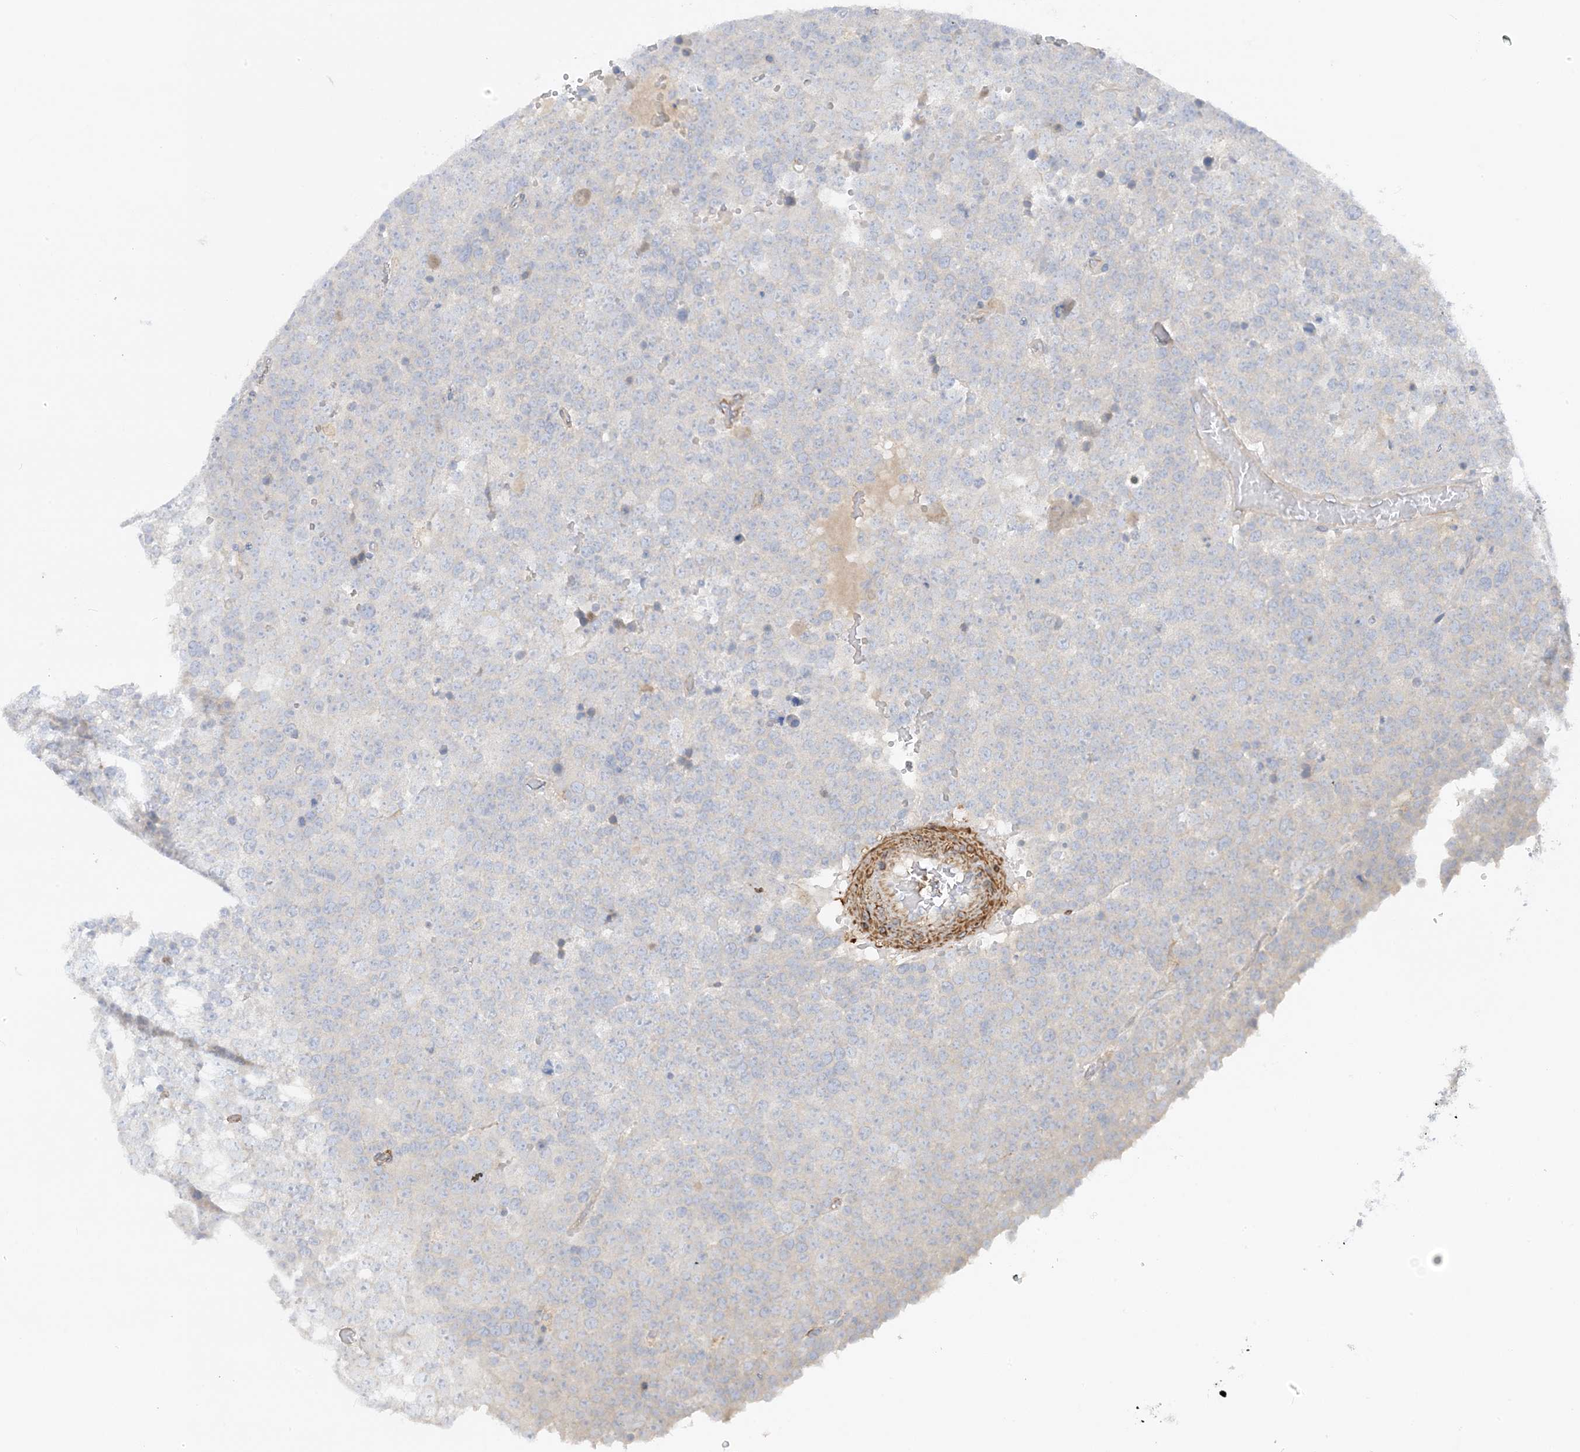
{"staining": {"intensity": "negative", "quantity": "none", "location": "none"}, "tissue": "testis cancer", "cell_type": "Tumor cells", "image_type": "cancer", "snomed": [{"axis": "morphology", "description": "Seminoma, NOS"}, {"axis": "topography", "description": "Testis"}], "caption": "Testis cancer stained for a protein using immunohistochemistry reveals no positivity tumor cells.", "gene": "THADA", "patient": {"sex": "male", "age": 71}}